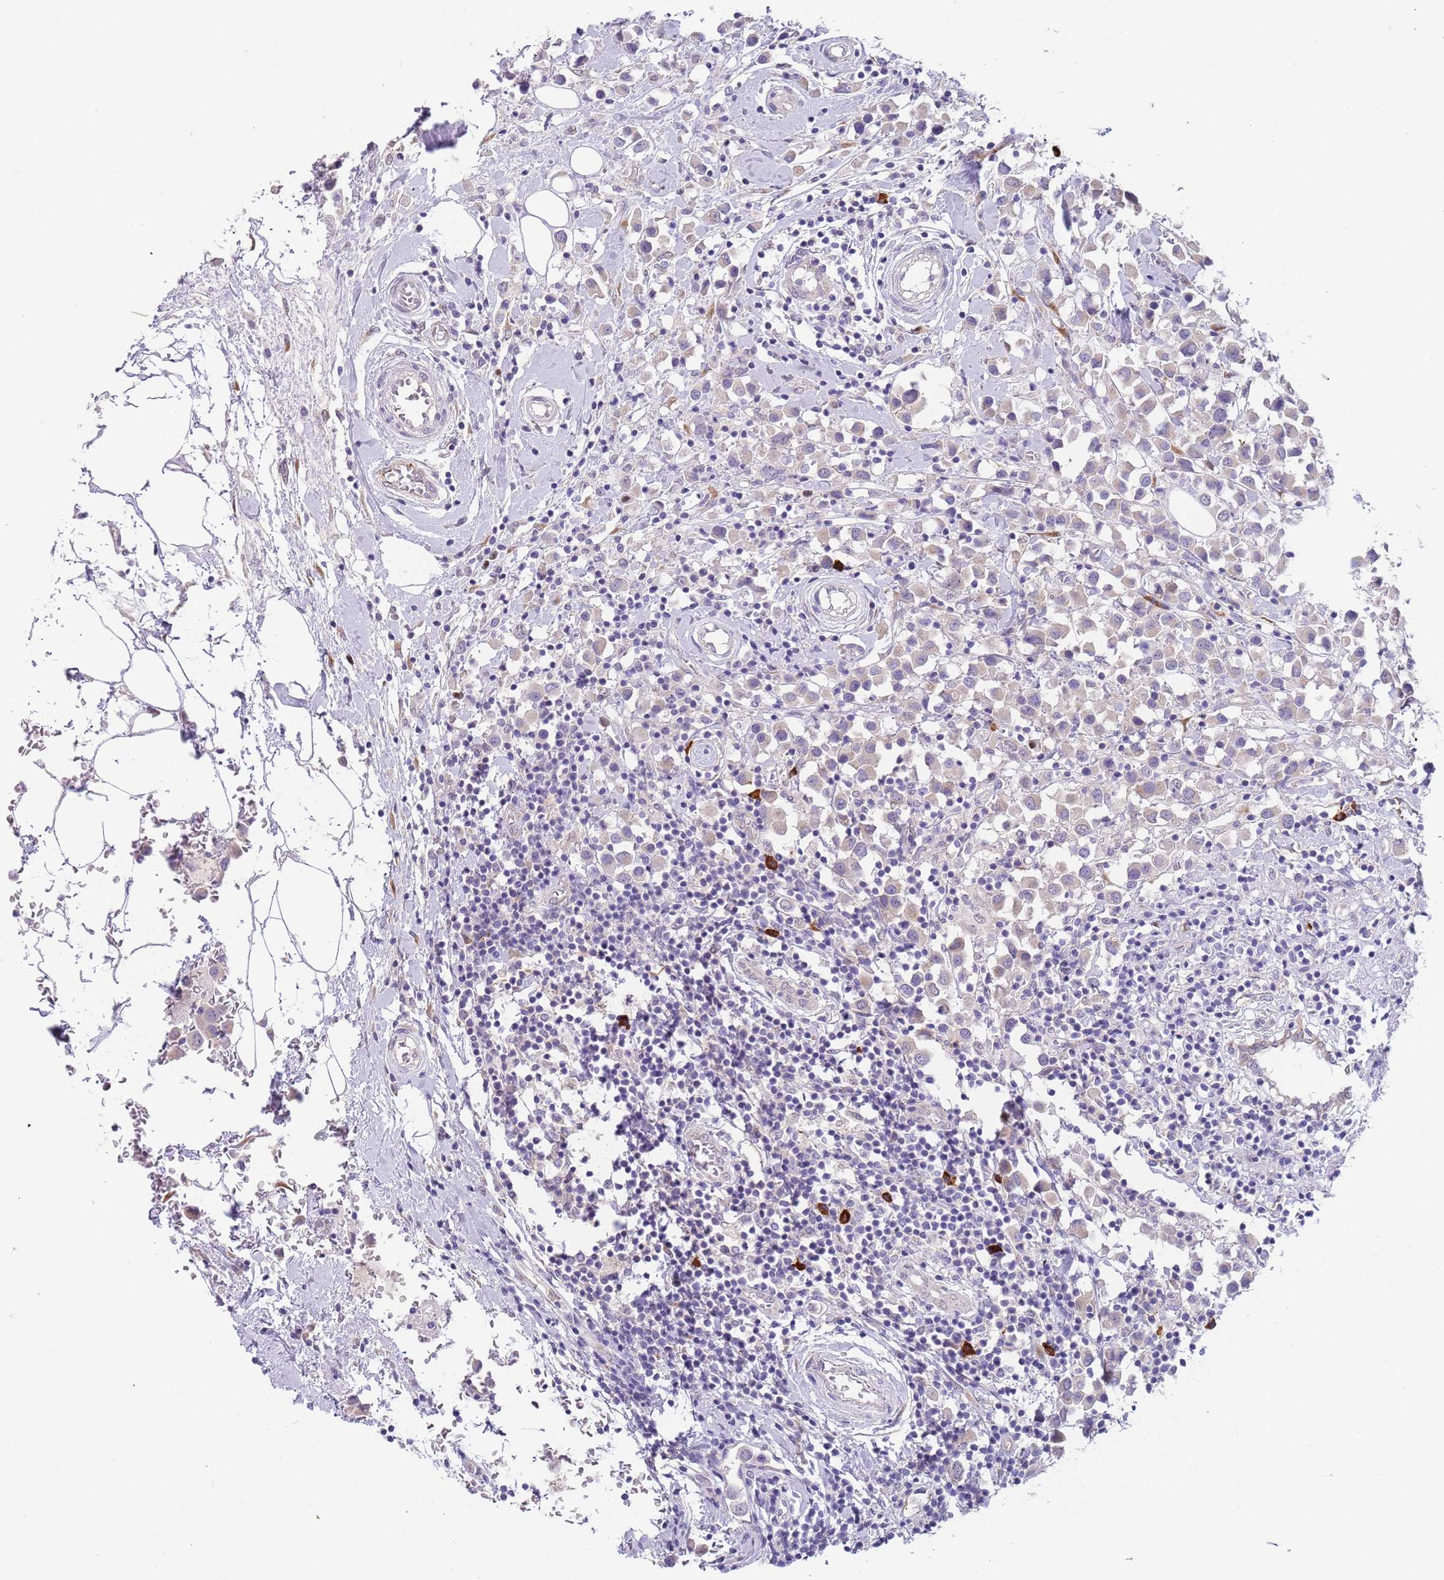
{"staining": {"intensity": "weak", "quantity": ">75%", "location": "cytoplasmic/membranous"}, "tissue": "breast cancer", "cell_type": "Tumor cells", "image_type": "cancer", "snomed": [{"axis": "morphology", "description": "Duct carcinoma"}, {"axis": "topography", "description": "Breast"}], "caption": "Immunohistochemical staining of human breast cancer (intraductal carcinoma) displays weak cytoplasmic/membranous protein staining in about >75% of tumor cells.", "gene": "TNRC6C", "patient": {"sex": "female", "age": 61}}